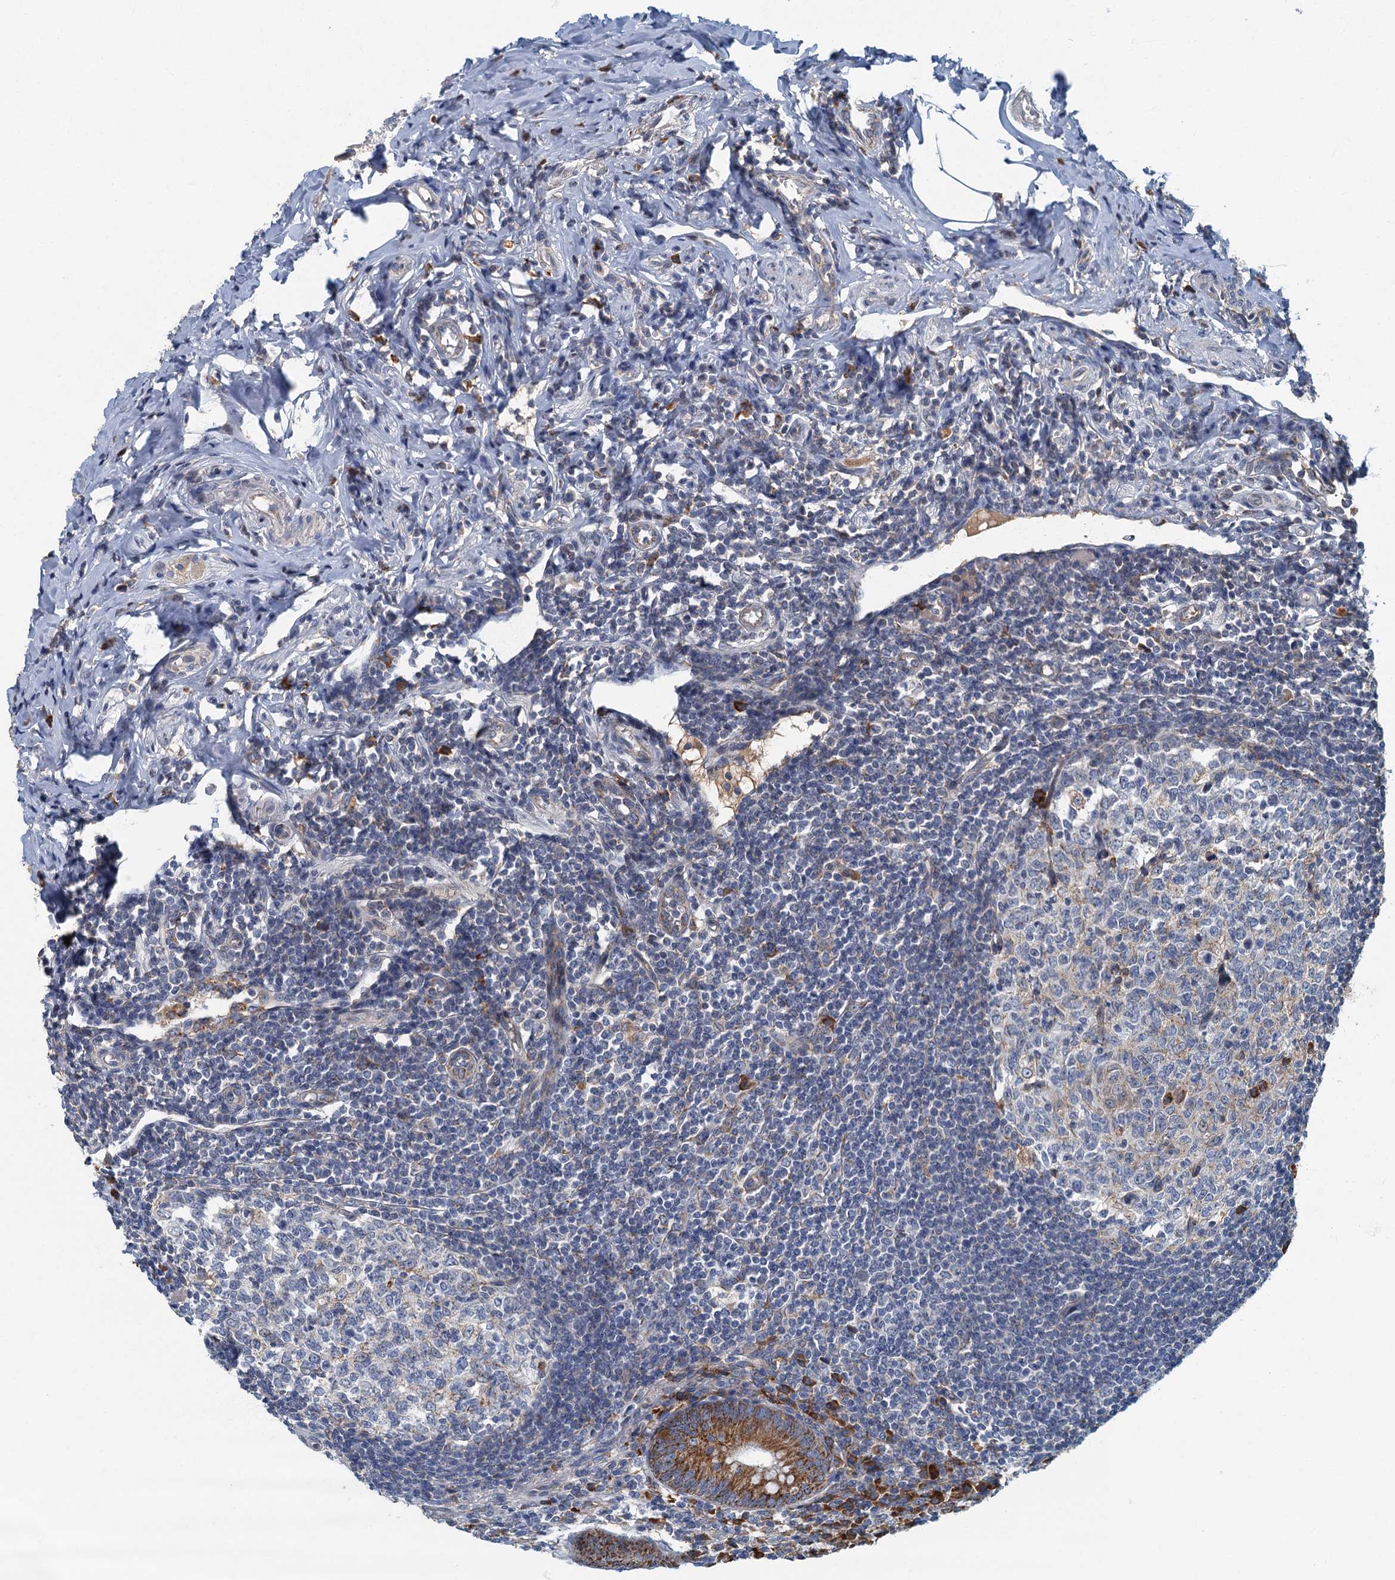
{"staining": {"intensity": "strong", "quantity": ">75%", "location": "cytoplasmic/membranous"}, "tissue": "appendix", "cell_type": "Glandular cells", "image_type": "normal", "snomed": [{"axis": "morphology", "description": "Normal tissue, NOS"}, {"axis": "topography", "description": "Appendix"}], "caption": "A high amount of strong cytoplasmic/membranous staining is present in approximately >75% of glandular cells in unremarkable appendix. (DAB IHC, brown staining for protein, blue staining for nuclei).", "gene": "SPDYC", "patient": {"sex": "female", "age": 33}}